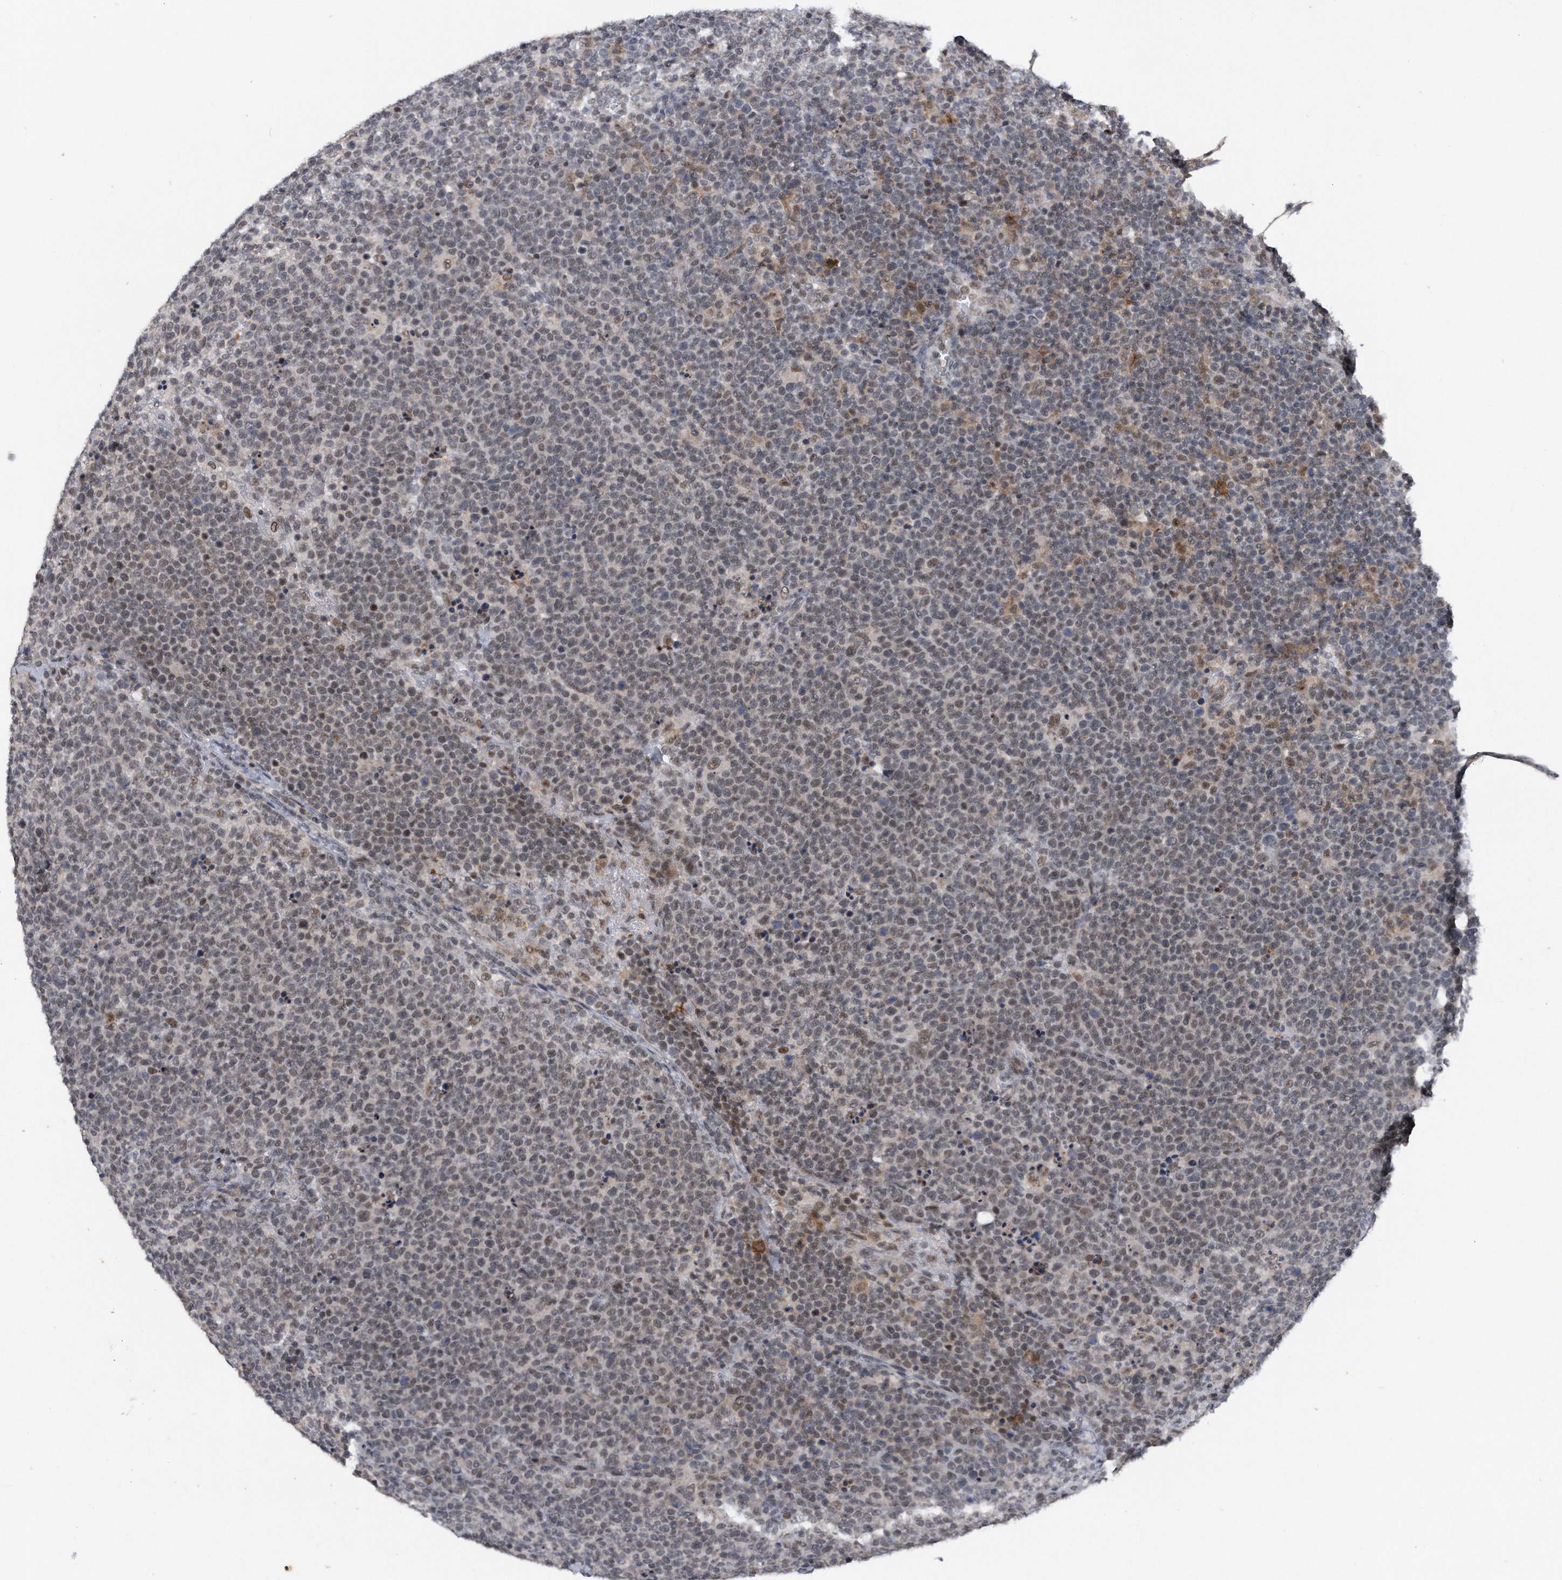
{"staining": {"intensity": "weak", "quantity": "25%-75%", "location": "nuclear"}, "tissue": "lymphoma", "cell_type": "Tumor cells", "image_type": "cancer", "snomed": [{"axis": "morphology", "description": "Malignant lymphoma, non-Hodgkin's type, High grade"}, {"axis": "topography", "description": "Lymph node"}], "caption": "Lymphoma tissue shows weak nuclear staining in about 25%-75% of tumor cells, visualized by immunohistochemistry.", "gene": "VIRMA", "patient": {"sex": "male", "age": 61}}